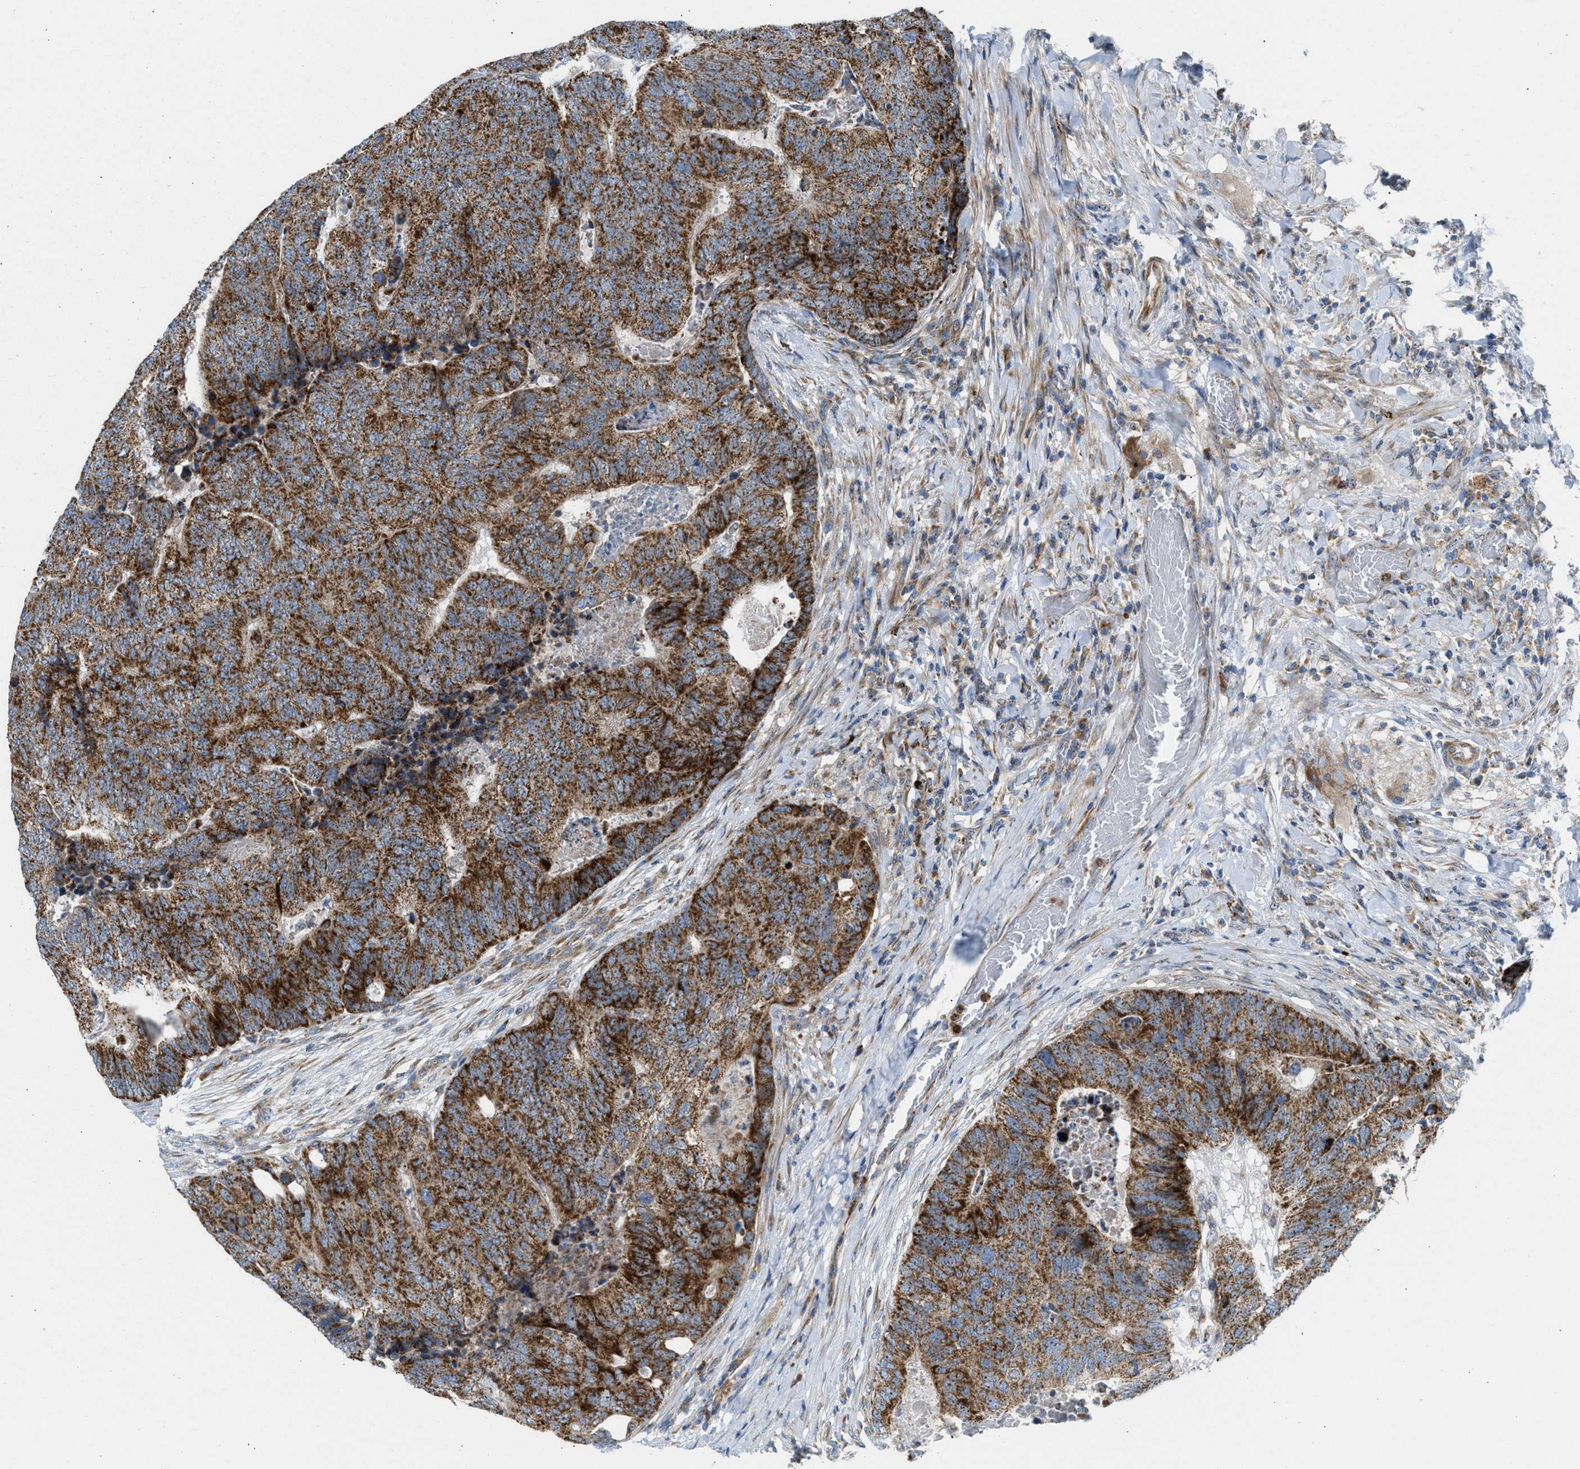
{"staining": {"intensity": "strong", "quantity": ">75%", "location": "cytoplasmic/membranous"}, "tissue": "colorectal cancer", "cell_type": "Tumor cells", "image_type": "cancer", "snomed": [{"axis": "morphology", "description": "Adenocarcinoma, NOS"}, {"axis": "topography", "description": "Colon"}], "caption": "DAB immunohistochemical staining of human colorectal cancer reveals strong cytoplasmic/membranous protein expression in about >75% of tumor cells.", "gene": "TPH1", "patient": {"sex": "female", "age": 67}}